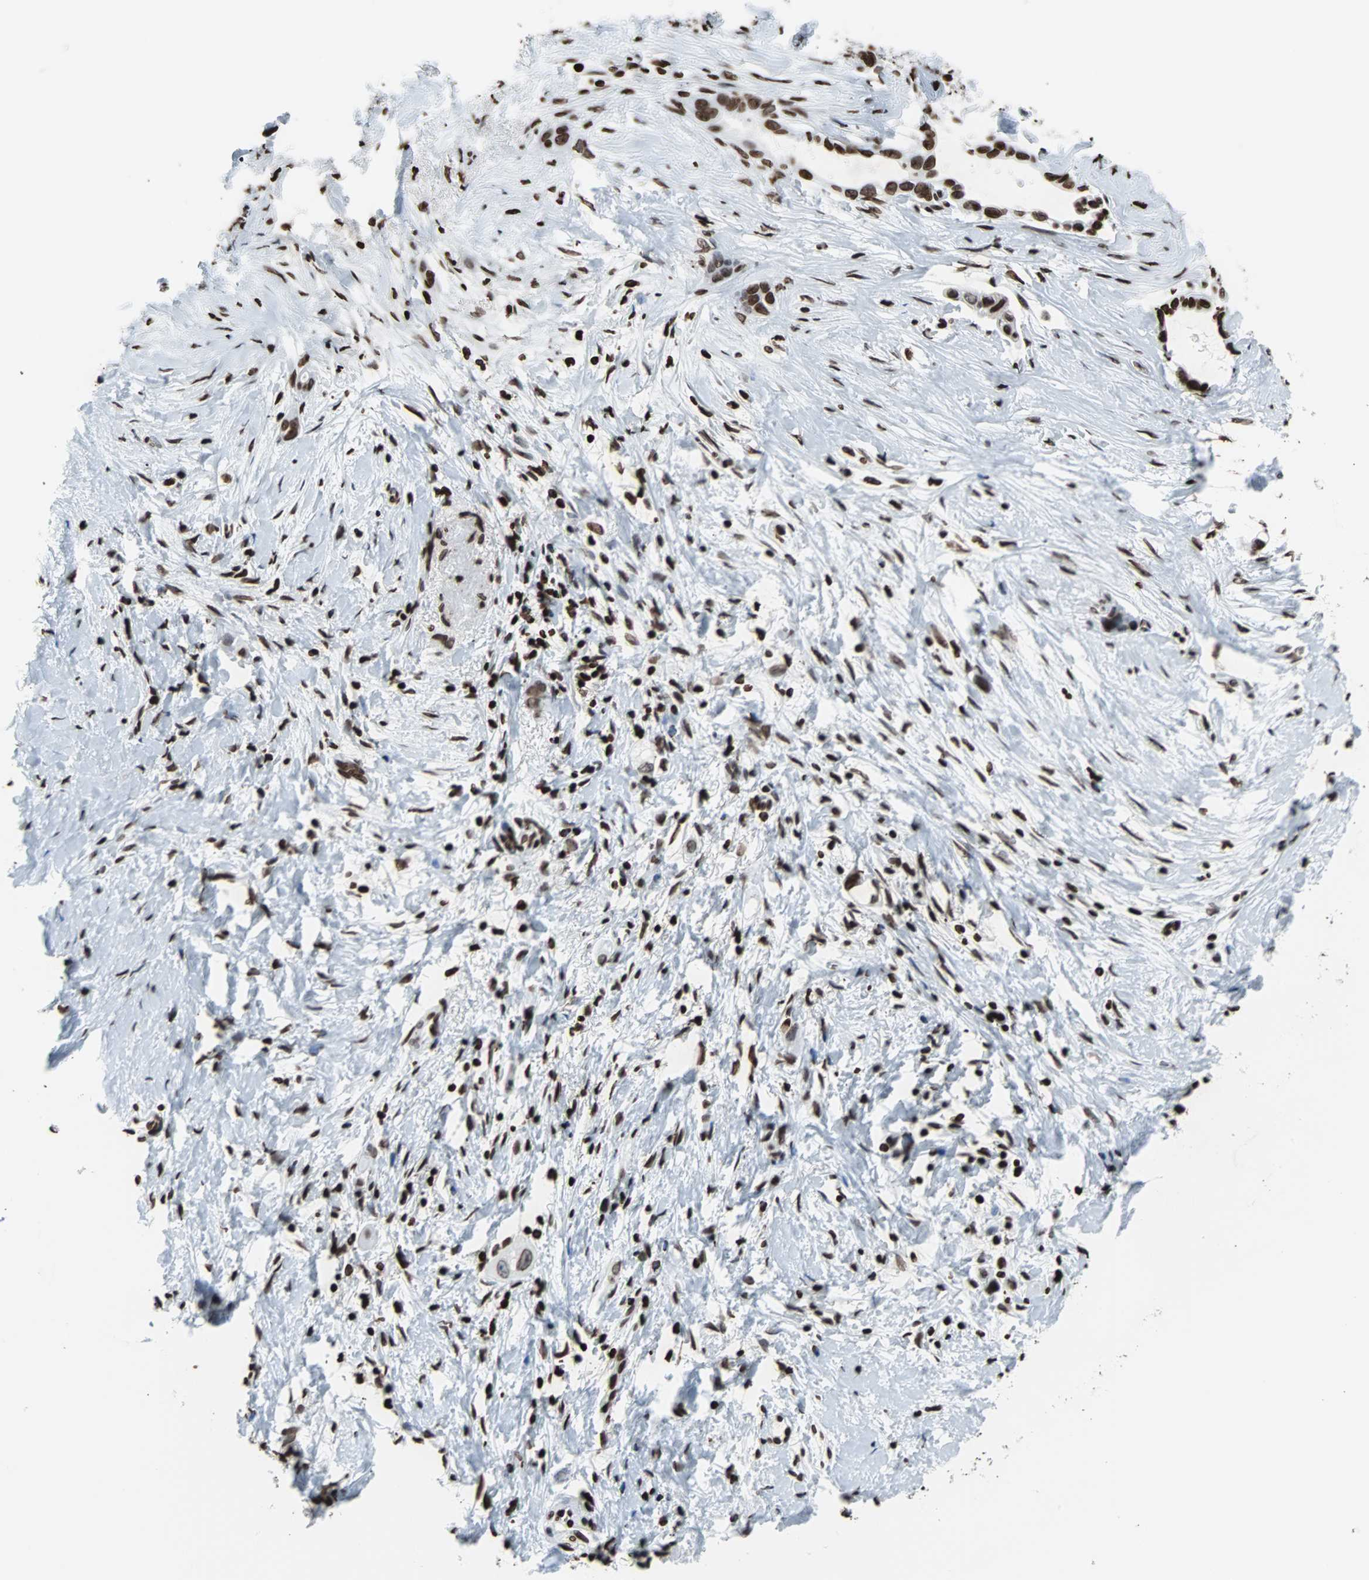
{"staining": {"intensity": "strong", "quantity": ">75%", "location": "nuclear"}, "tissue": "liver cancer", "cell_type": "Tumor cells", "image_type": "cancer", "snomed": [{"axis": "morphology", "description": "Cholangiocarcinoma"}, {"axis": "topography", "description": "Liver"}], "caption": "Strong nuclear protein expression is appreciated in approximately >75% of tumor cells in liver cancer. The staining was performed using DAB (3,3'-diaminobenzidine) to visualize the protein expression in brown, while the nuclei were stained in blue with hematoxylin (Magnification: 20x).", "gene": "H2BC18", "patient": {"sex": "female", "age": 65}}